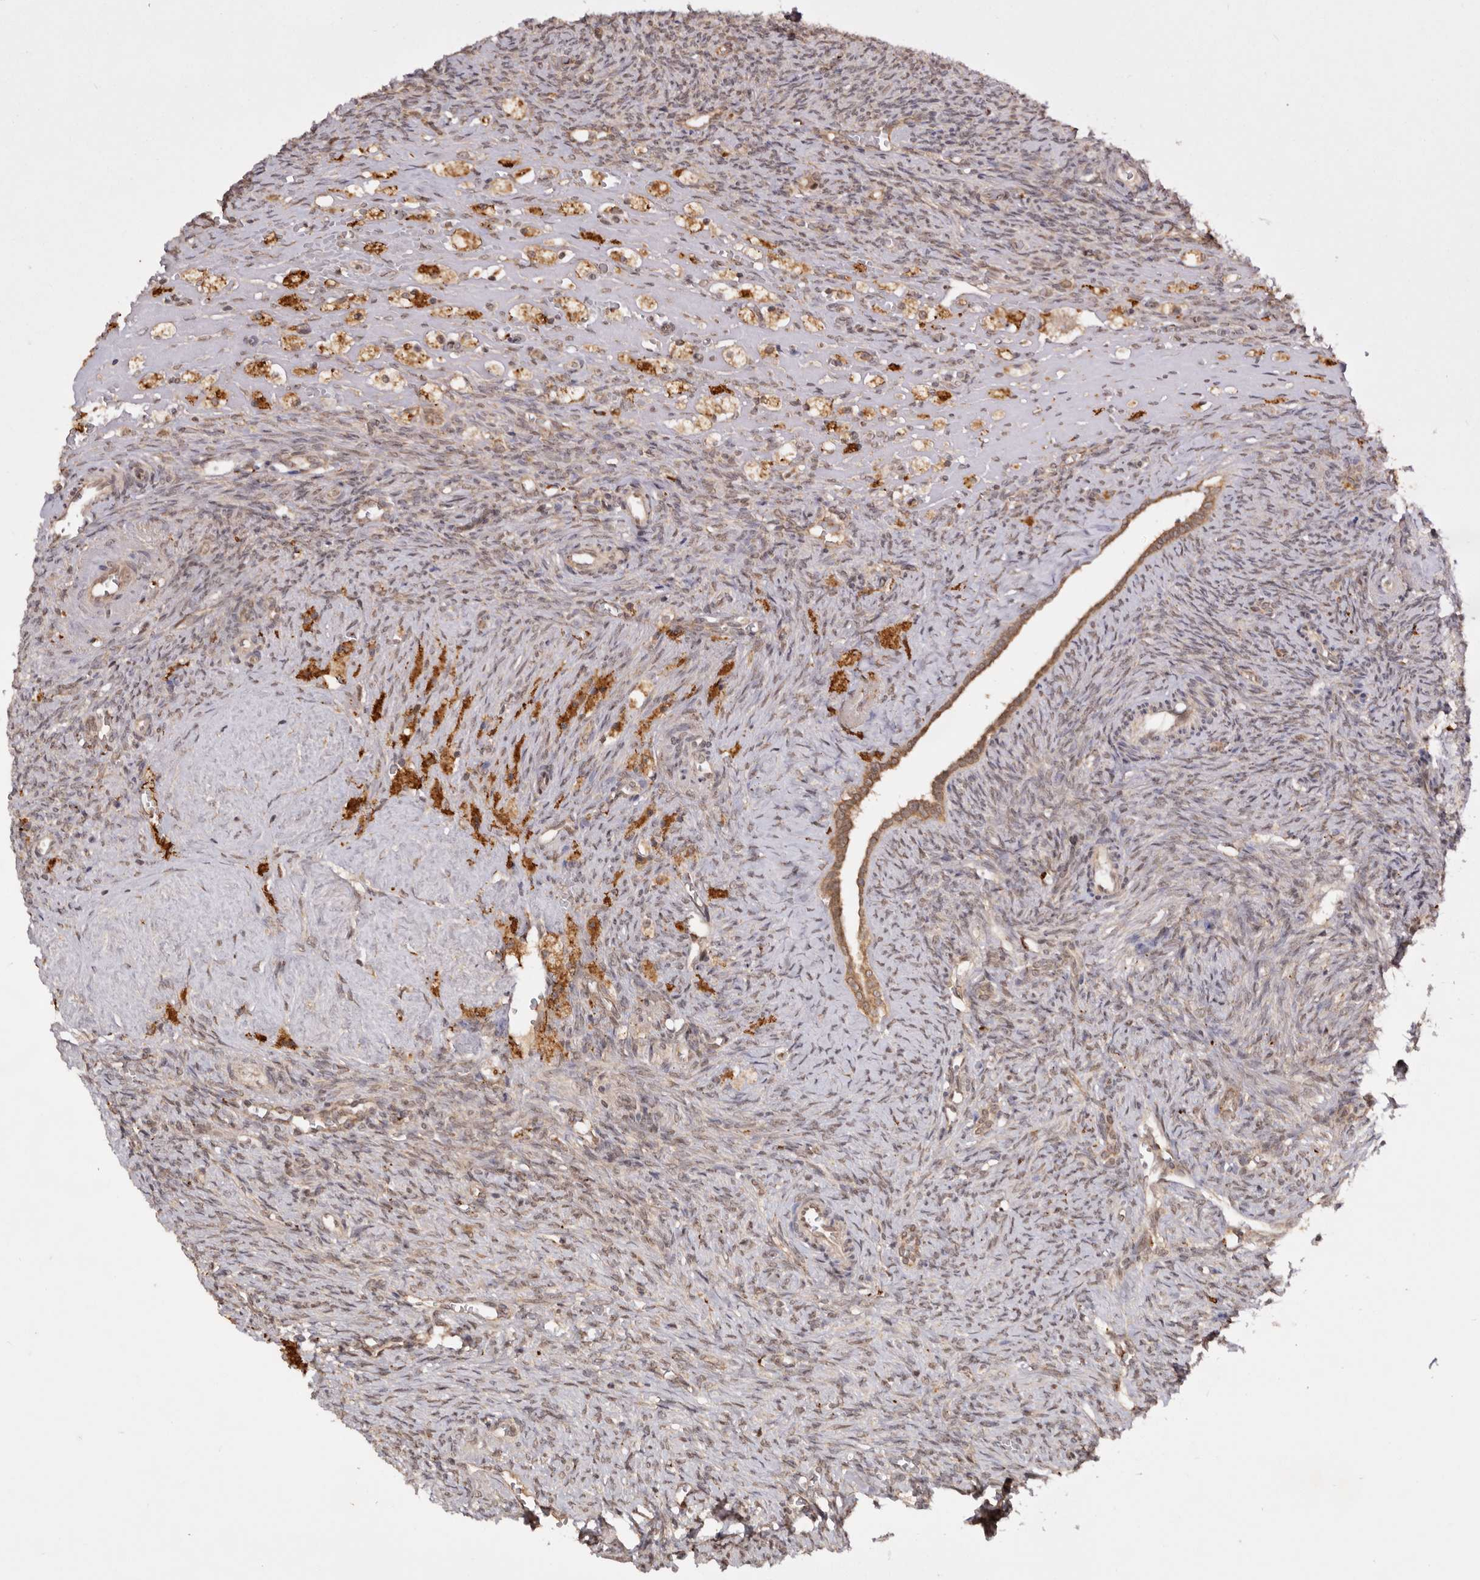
{"staining": {"intensity": "moderate", "quantity": ">75%", "location": "cytoplasmic/membranous"}, "tissue": "ovary", "cell_type": "Follicle cells", "image_type": "normal", "snomed": [{"axis": "morphology", "description": "Normal tissue, NOS"}, {"axis": "topography", "description": "Ovary"}], "caption": "High-magnification brightfield microscopy of normal ovary stained with DAB (3,3'-diaminobenzidine) (brown) and counterstained with hematoxylin (blue). follicle cells exhibit moderate cytoplasmic/membranous expression is identified in approximately>75% of cells. The staining is performed using DAB (3,3'-diaminobenzidine) brown chromogen to label protein expression. The nuclei are counter-stained blue using hematoxylin.", "gene": "TARS2", "patient": {"sex": "female", "age": 41}}